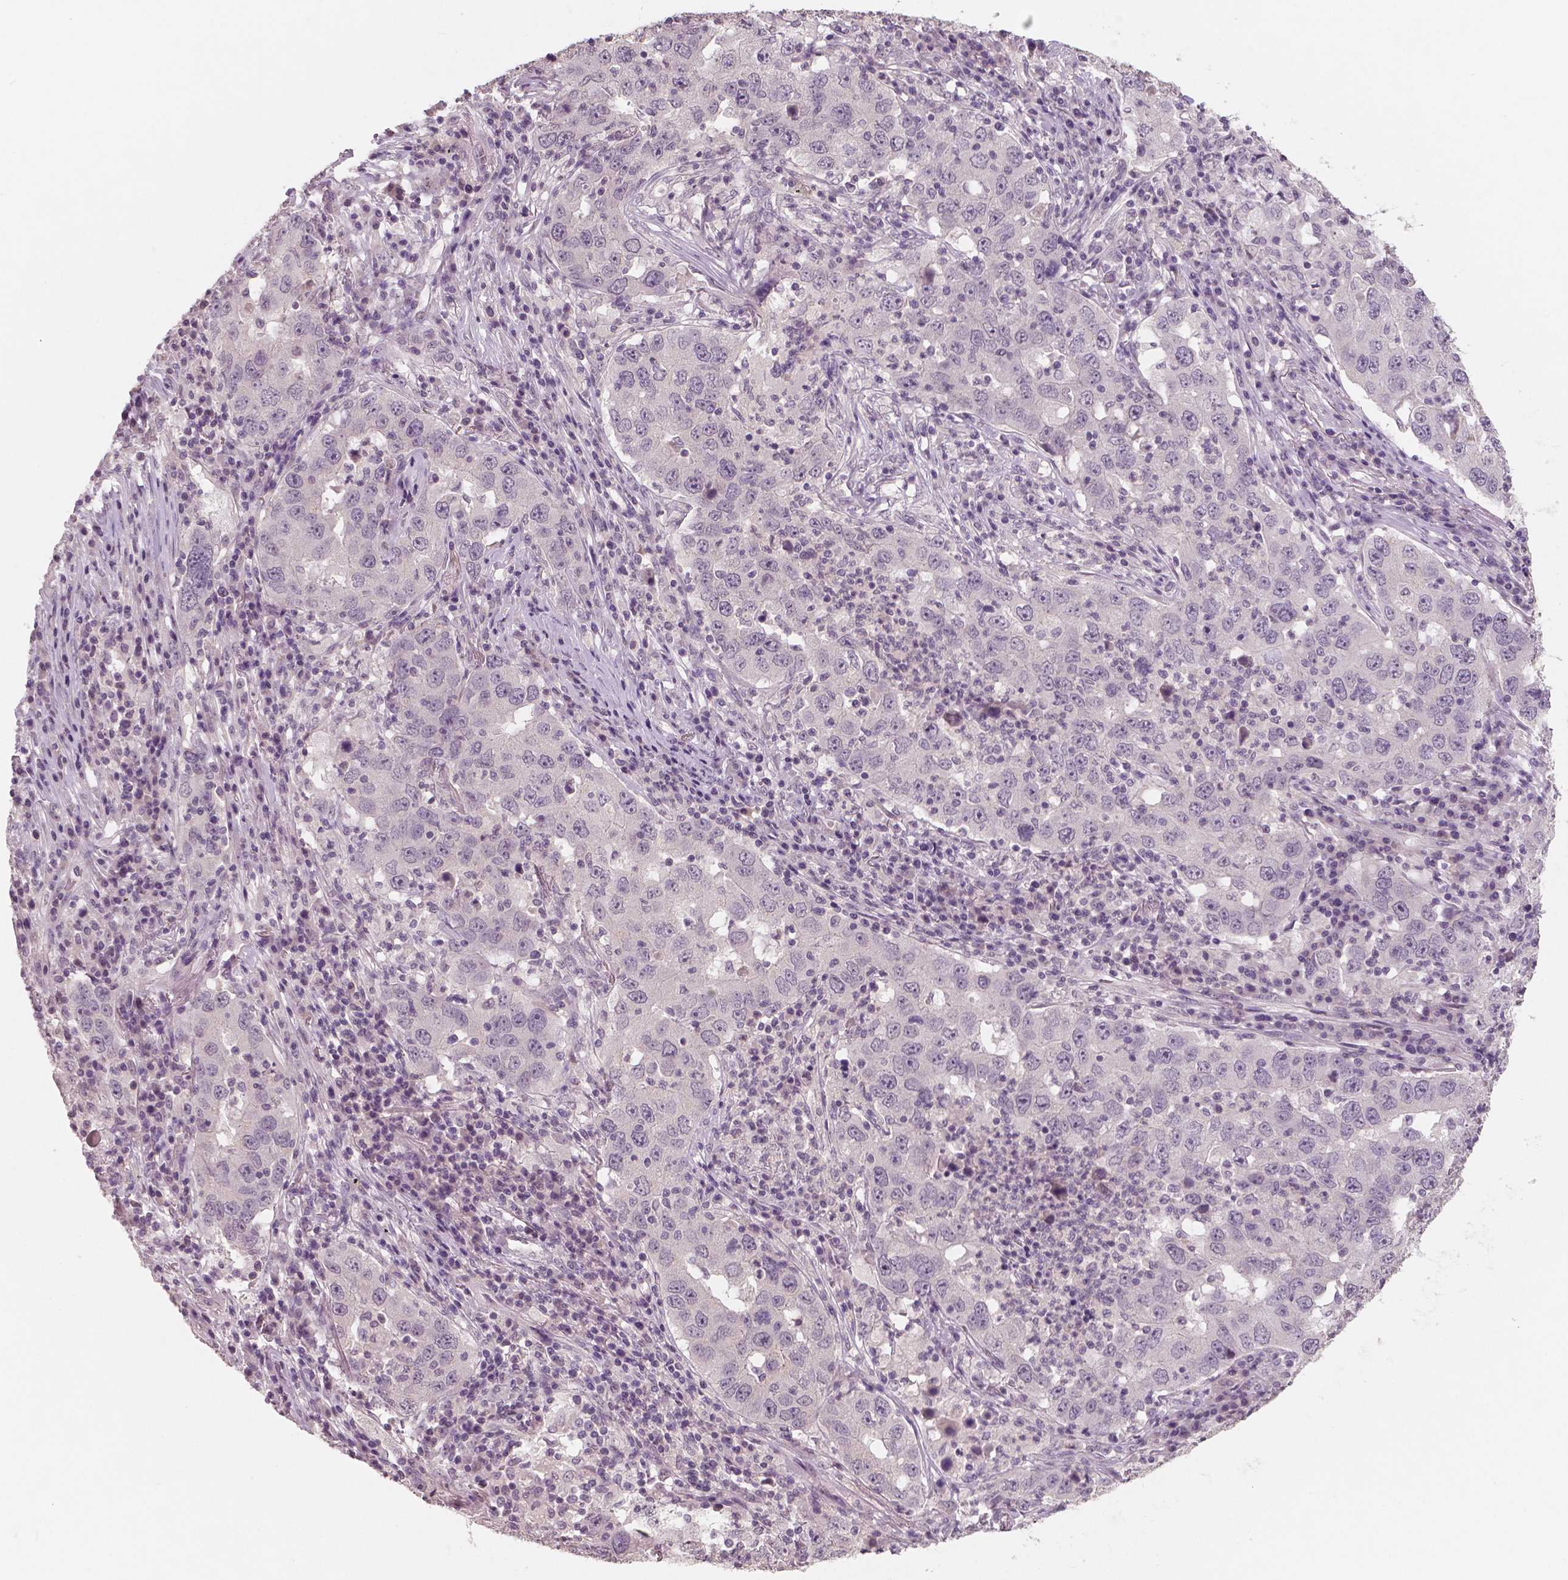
{"staining": {"intensity": "negative", "quantity": "none", "location": "none"}, "tissue": "lung cancer", "cell_type": "Tumor cells", "image_type": "cancer", "snomed": [{"axis": "morphology", "description": "Adenocarcinoma, NOS"}, {"axis": "topography", "description": "Lung"}], "caption": "Human adenocarcinoma (lung) stained for a protein using IHC demonstrates no staining in tumor cells.", "gene": "RNASE7", "patient": {"sex": "male", "age": 73}}